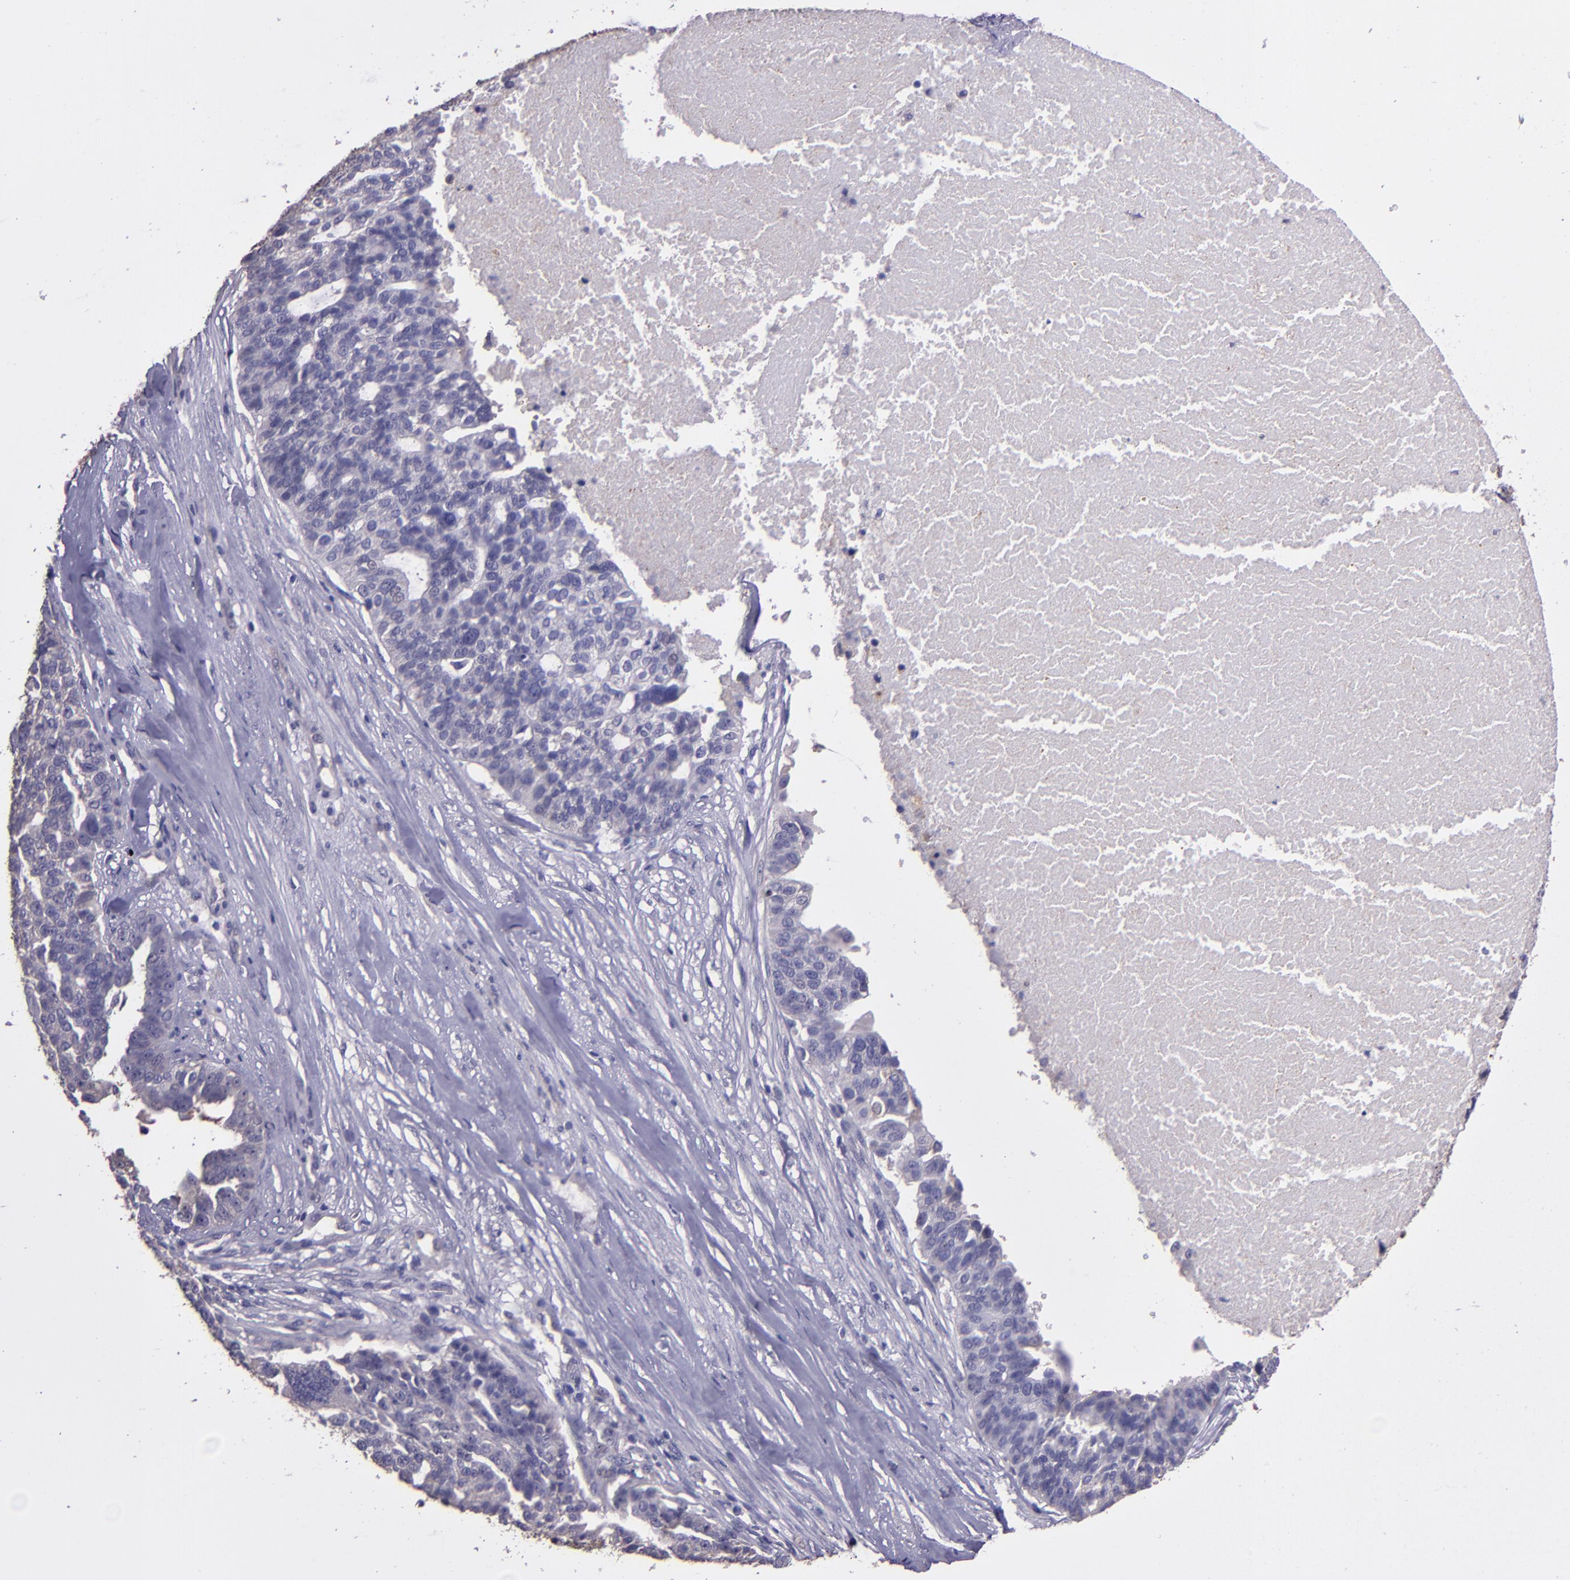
{"staining": {"intensity": "negative", "quantity": "none", "location": "none"}, "tissue": "ovarian cancer", "cell_type": "Tumor cells", "image_type": "cancer", "snomed": [{"axis": "morphology", "description": "Cystadenocarcinoma, serous, NOS"}, {"axis": "topography", "description": "Ovary"}], "caption": "DAB (3,3'-diaminobenzidine) immunohistochemical staining of human serous cystadenocarcinoma (ovarian) demonstrates no significant staining in tumor cells. The staining was performed using DAB to visualize the protein expression in brown, while the nuclei were stained in blue with hematoxylin (Magnification: 20x).", "gene": "PAPPA", "patient": {"sex": "female", "age": 59}}